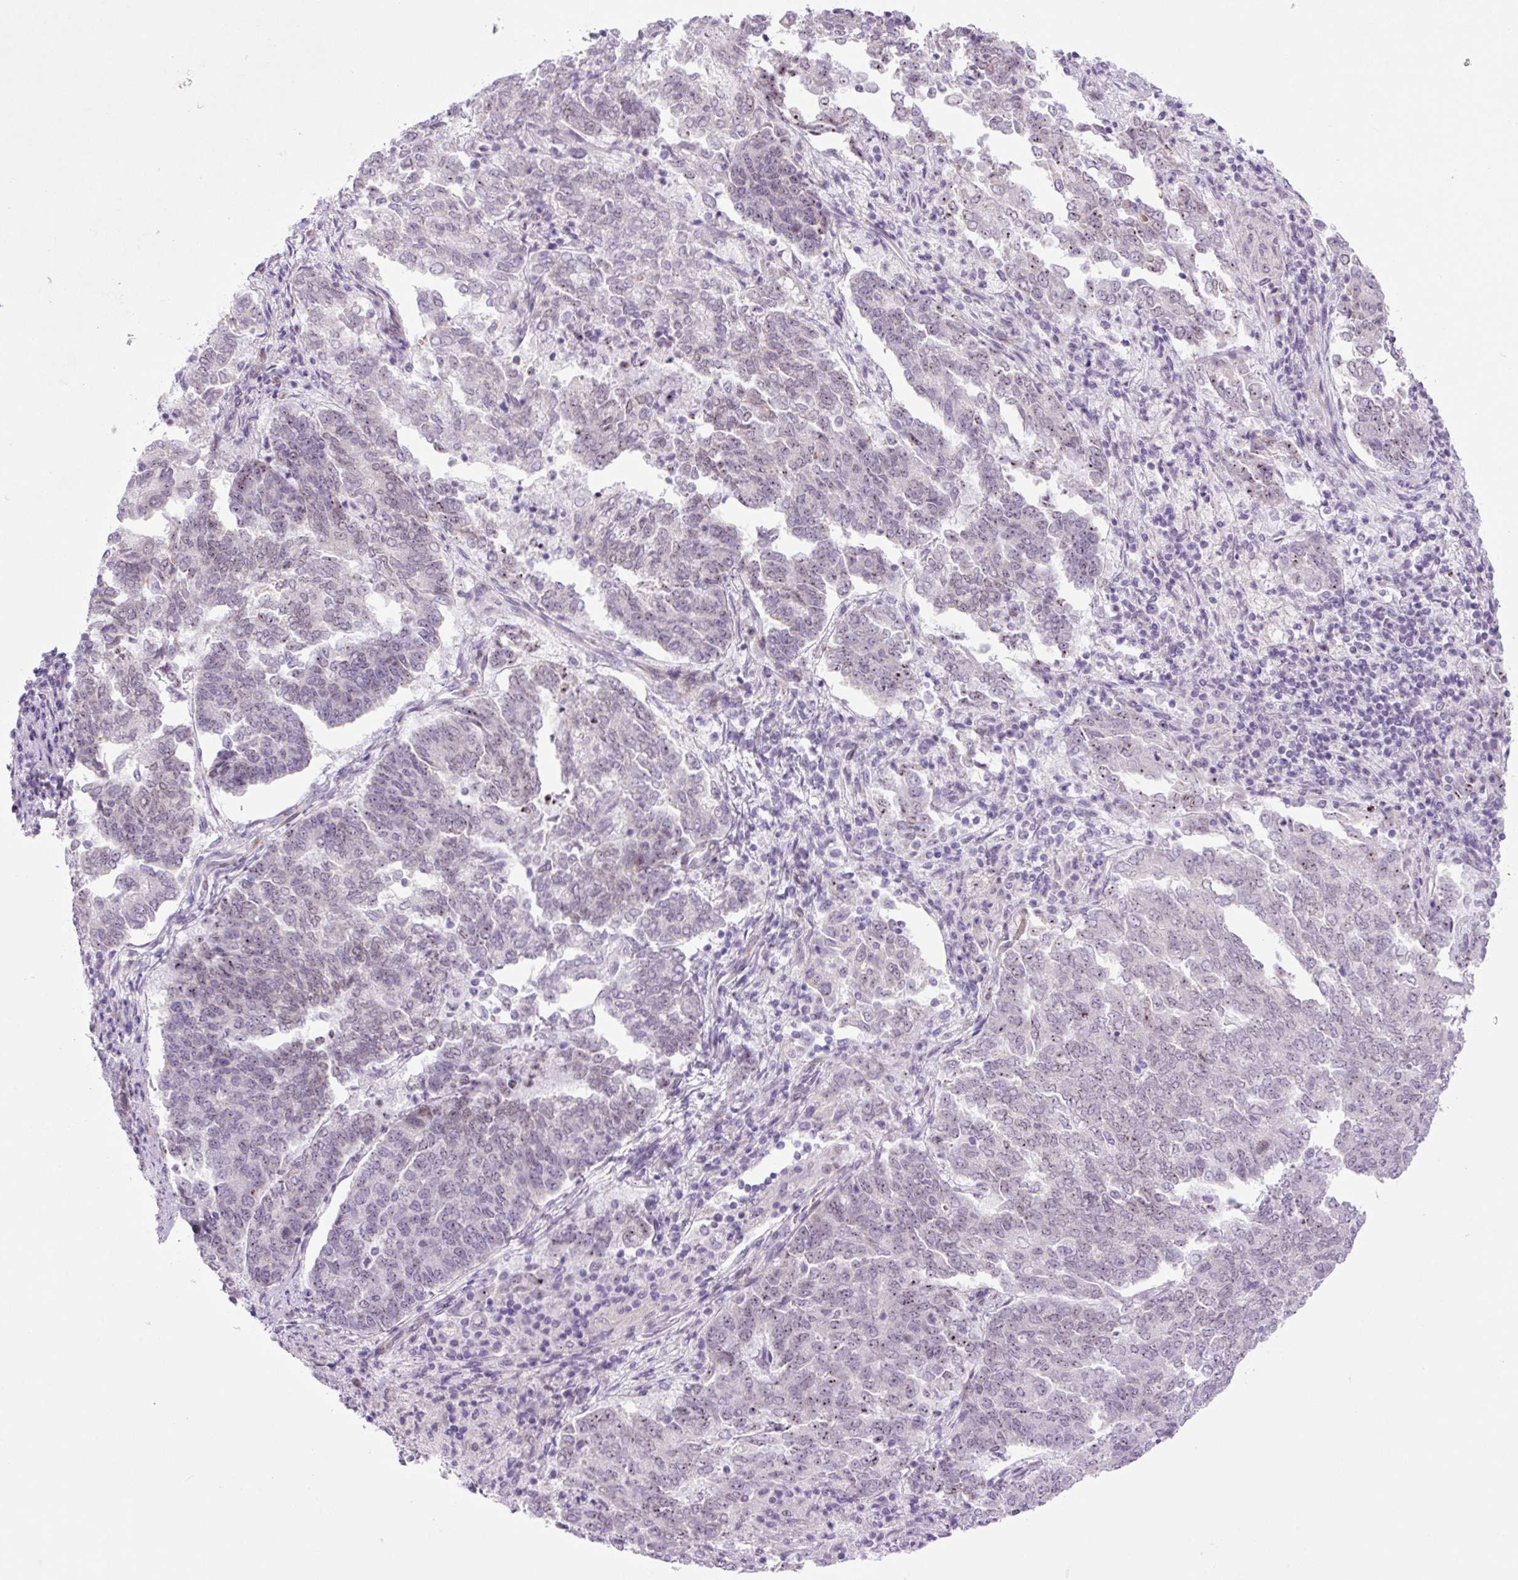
{"staining": {"intensity": "weak", "quantity": "<25%", "location": "nuclear"}, "tissue": "endometrial cancer", "cell_type": "Tumor cells", "image_type": "cancer", "snomed": [{"axis": "morphology", "description": "Adenocarcinoma, NOS"}, {"axis": "topography", "description": "Endometrium"}], "caption": "This is a histopathology image of immunohistochemistry staining of endometrial cancer (adenocarcinoma), which shows no staining in tumor cells.", "gene": "RRS1", "patient": {"sex": "female", "age": 80}}